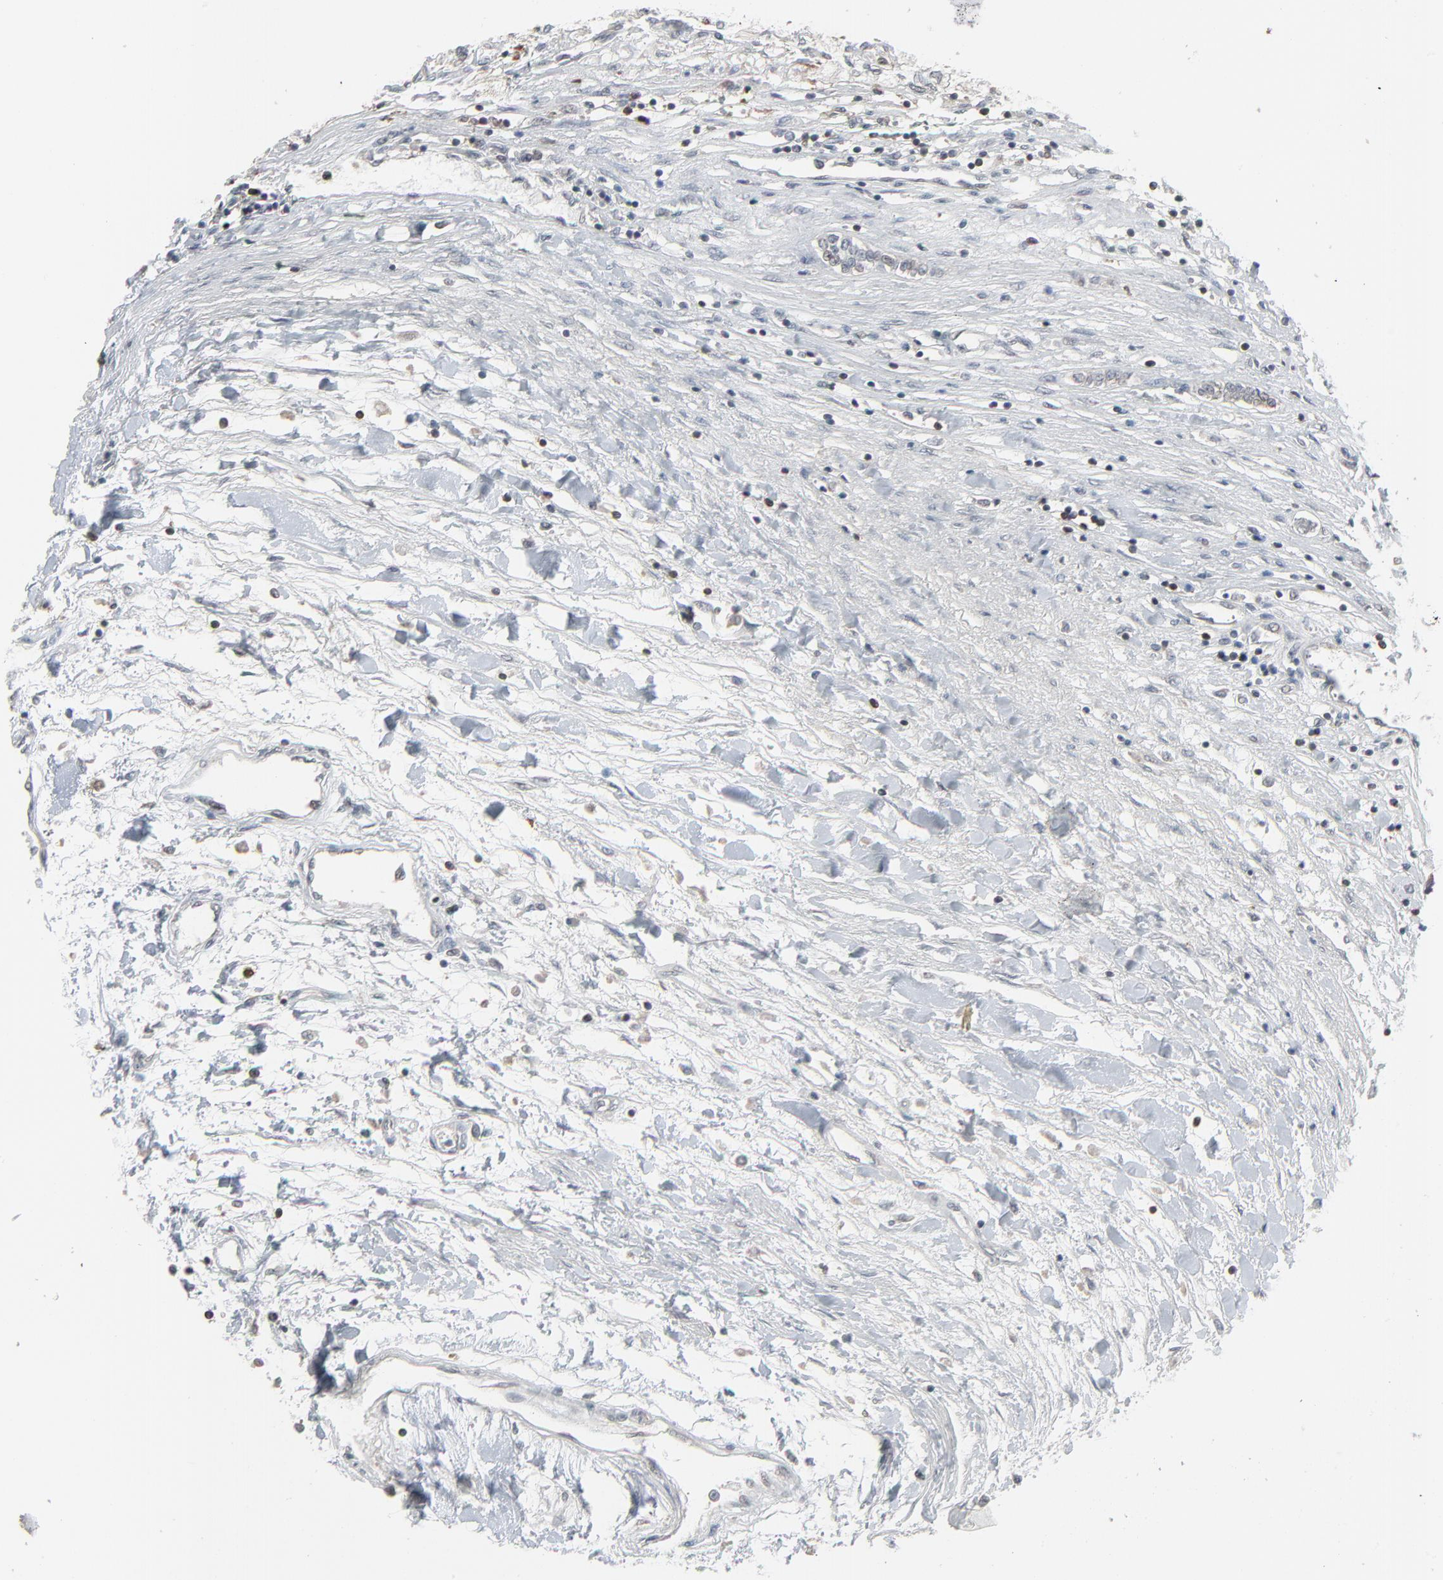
{"staining": {"intensity": "weak", "quantity": "<25%", "location": "nuclear"}, "tissue": "renal cancer", "cell_type": "Tumor cells", "image_type": "cancer", "snomed": [{"axis": "morphology", "description": "Adenocarcinoma, NOS"}, {"axis": "topography", "description": "Kidney"}], "caption": "Immunohistochemistry (IHC) histopathology image of neoplastic tissue: renal cancer stained with DAB reveals no significant protein positivity in tumor cells. (DAB immunohistochemistry visualized using brightfield microscopy, high magnification).", "gene": "DOCK8", "patient": {"sex": "male", "age": 57}}